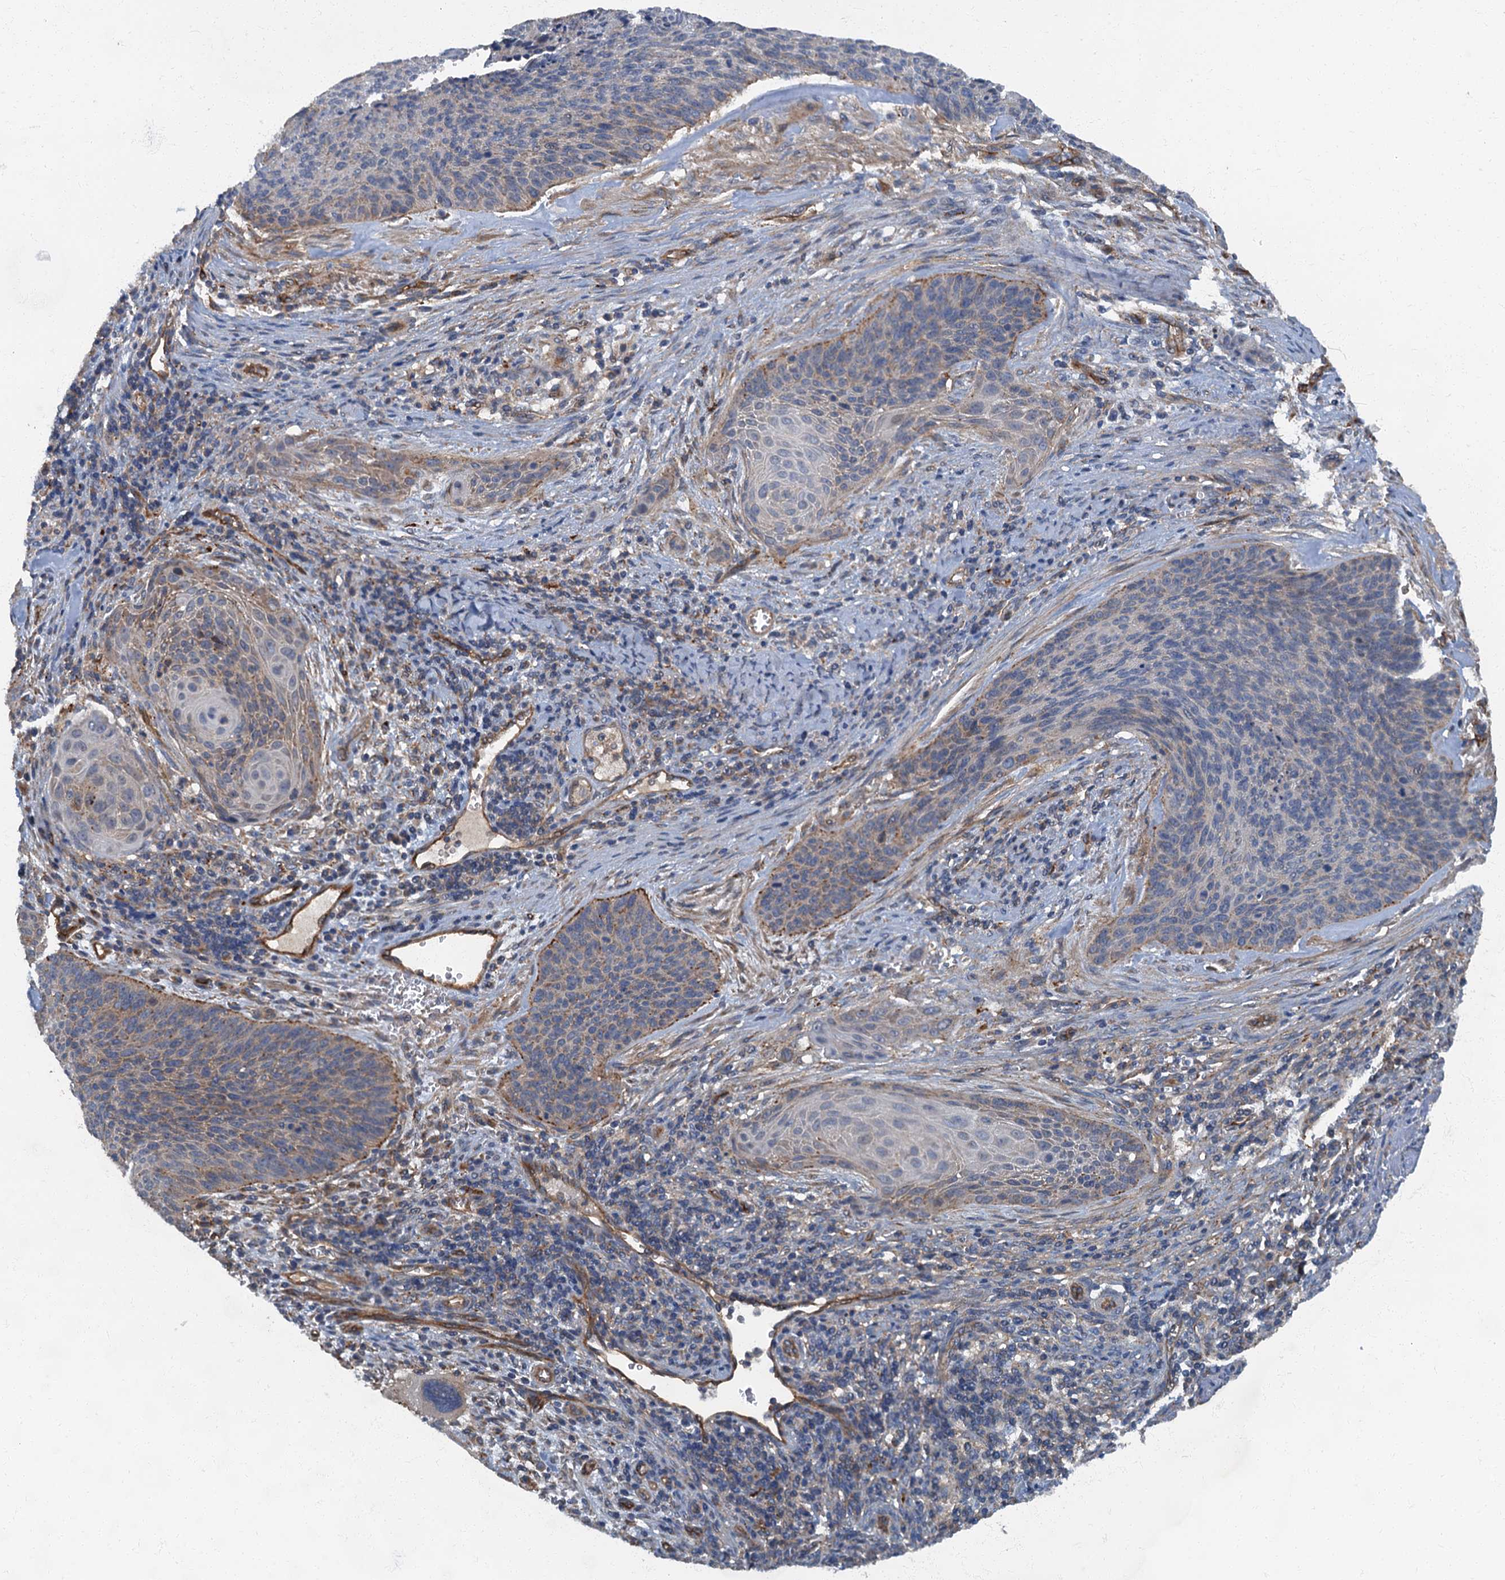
{"staining": {"intensity": "weak", "quantity": "25%-75%", "location": "cytoplasmic/membranous"}, "tissue": "cervical cancer", "cell_type": "Tumor cells", "image_type": "cancer", "snomed": [{"axis": "morphology", "description": "Squamous cell carcinoma, NOS"}, {"axis": "topography", "description": "Cervix"}], "caption": "This photomicrograph displays immunohistochemistry staining of human cervical squamous cell carcinoma, with low weak cytoplasmic/membranous expression in about 25%-75% of tumor cells.", "gene": "ARL11", "patient": {"sex": "female", "age": 55}}